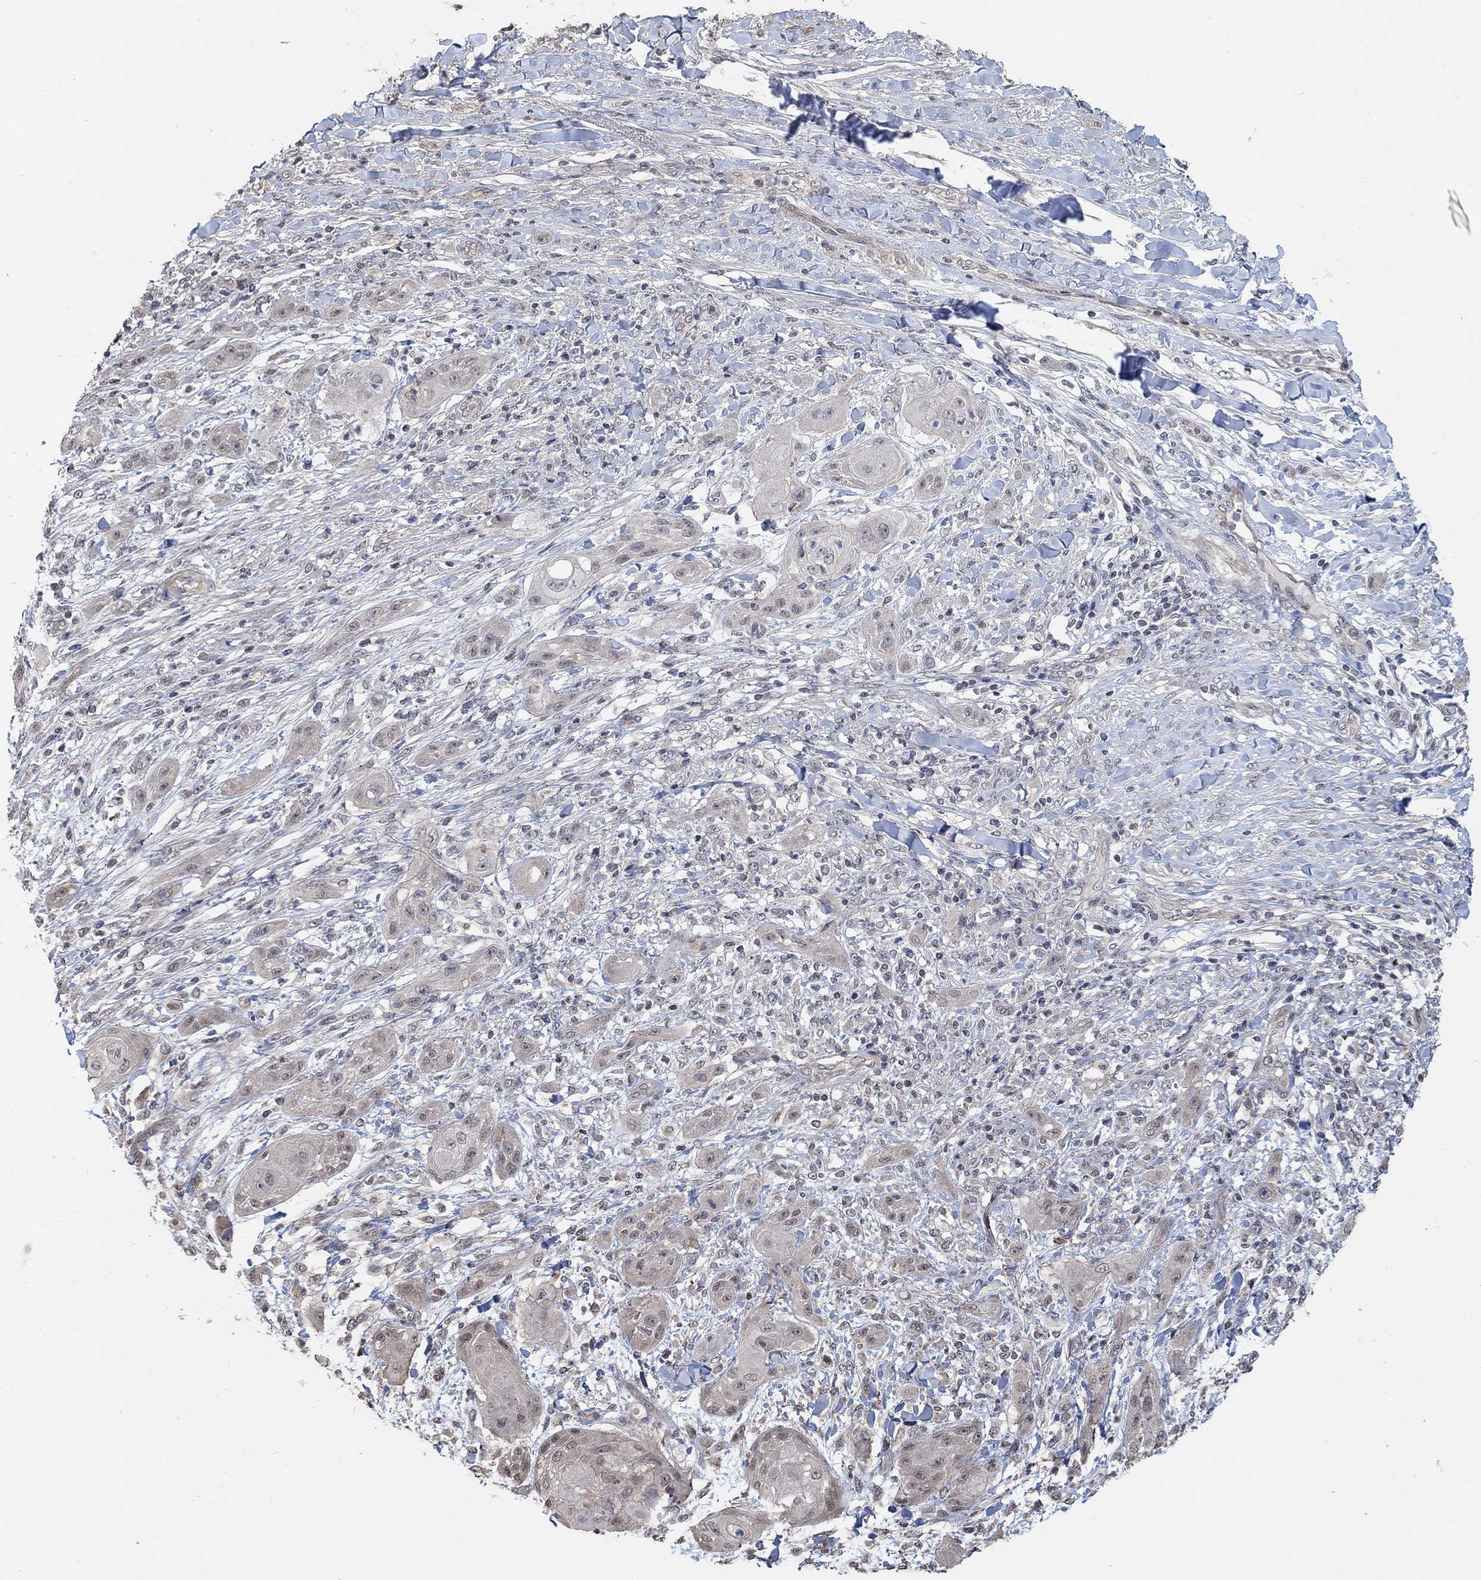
{"staining": {"intensity": "negative", "quantity": "none", "location": "none"}, "tissue": "skin cancer", "cell_type": "Tumor cells", "image_type": "cancer", "snomed": [{"axis": "morphology", "description": "Squamous cell carcinoma, NOS"}, {"axis": "topography", "description": "Skin"}], "caption": "Skin squamous cell carcinoma stained for a protein using immunohistochemistry shows no staining tumor cells.", "gene": "UNC5B", "patient": {"sex": "male", "age": 62}}